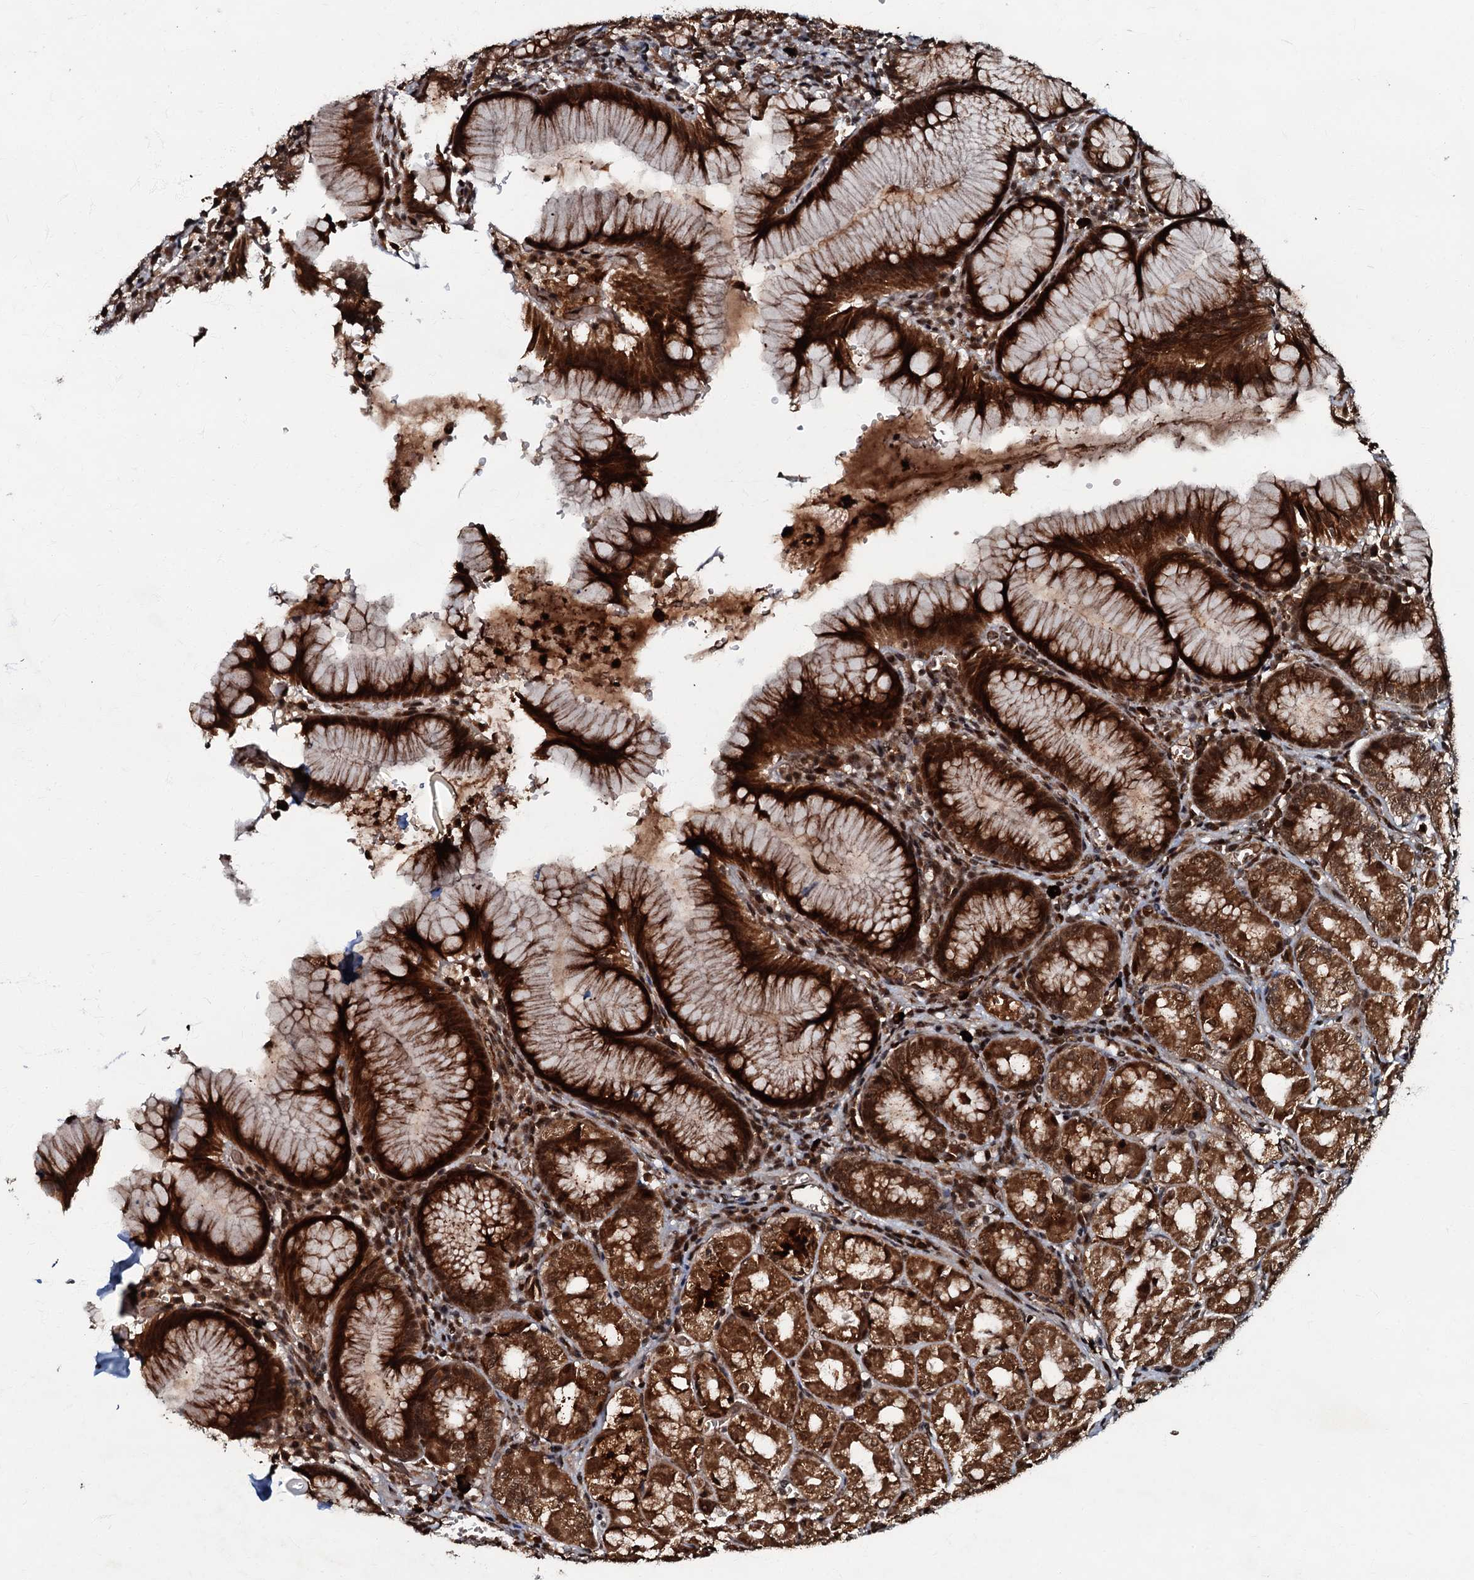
{"staining": {"intensity": "strong", "quantity": ">75%", "location": "cytoplasmic/membranous,nuclear"}, "tissue": "stomach", "cell_type": "Glandular cells", "image_type": "normal", "snomed": [{"axis": "morphology", "description": "Normal tissue, NOS"}, {"axis": "topography", "description": "Stomach"}], "caption": "Stomach stained with IHC displays strong cytoplasmic/membranous,nuclear expression in approximately >75% of glandular cells.", "gene": "C18orf32", "patient": {"sex": "male", "age": 55}}